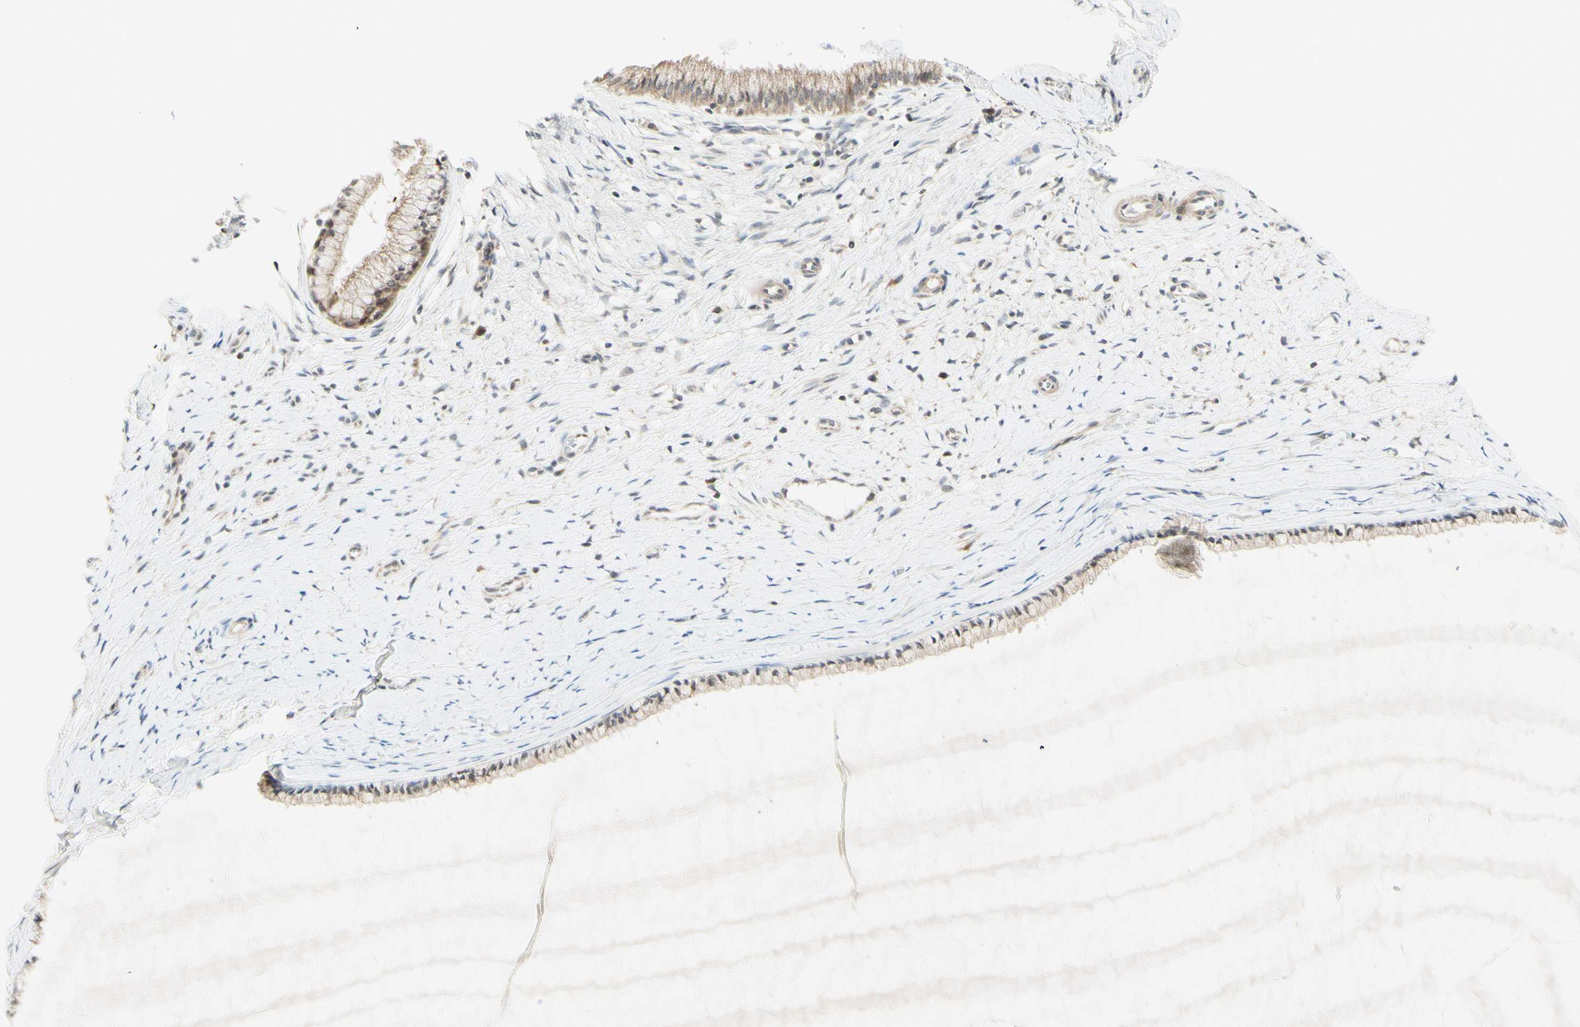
{"staining": {"intensity": "weak", "quantity": ">75%", "location": "cytoplasmic/membranous"}, "tissue": "cervix", "cell_type": "Glandular cells", "image_type": "normal", "snomed": [{"axis": "morphology", "description": "Normal tissue, NOS"}, {"axis": "topography", "description": "Cervix"}], "caption": "Protein analysis of benign cervix reveals weak cytoplasmic/membranous staining in approximately >75% of glandular cells. The protein is stained brown, and the nuclei are stained in blue (DAB IHC with brightfield microscopy, high magnification).", "gene": "ZW10", "patient": {"sex": "female", "age": 39}}